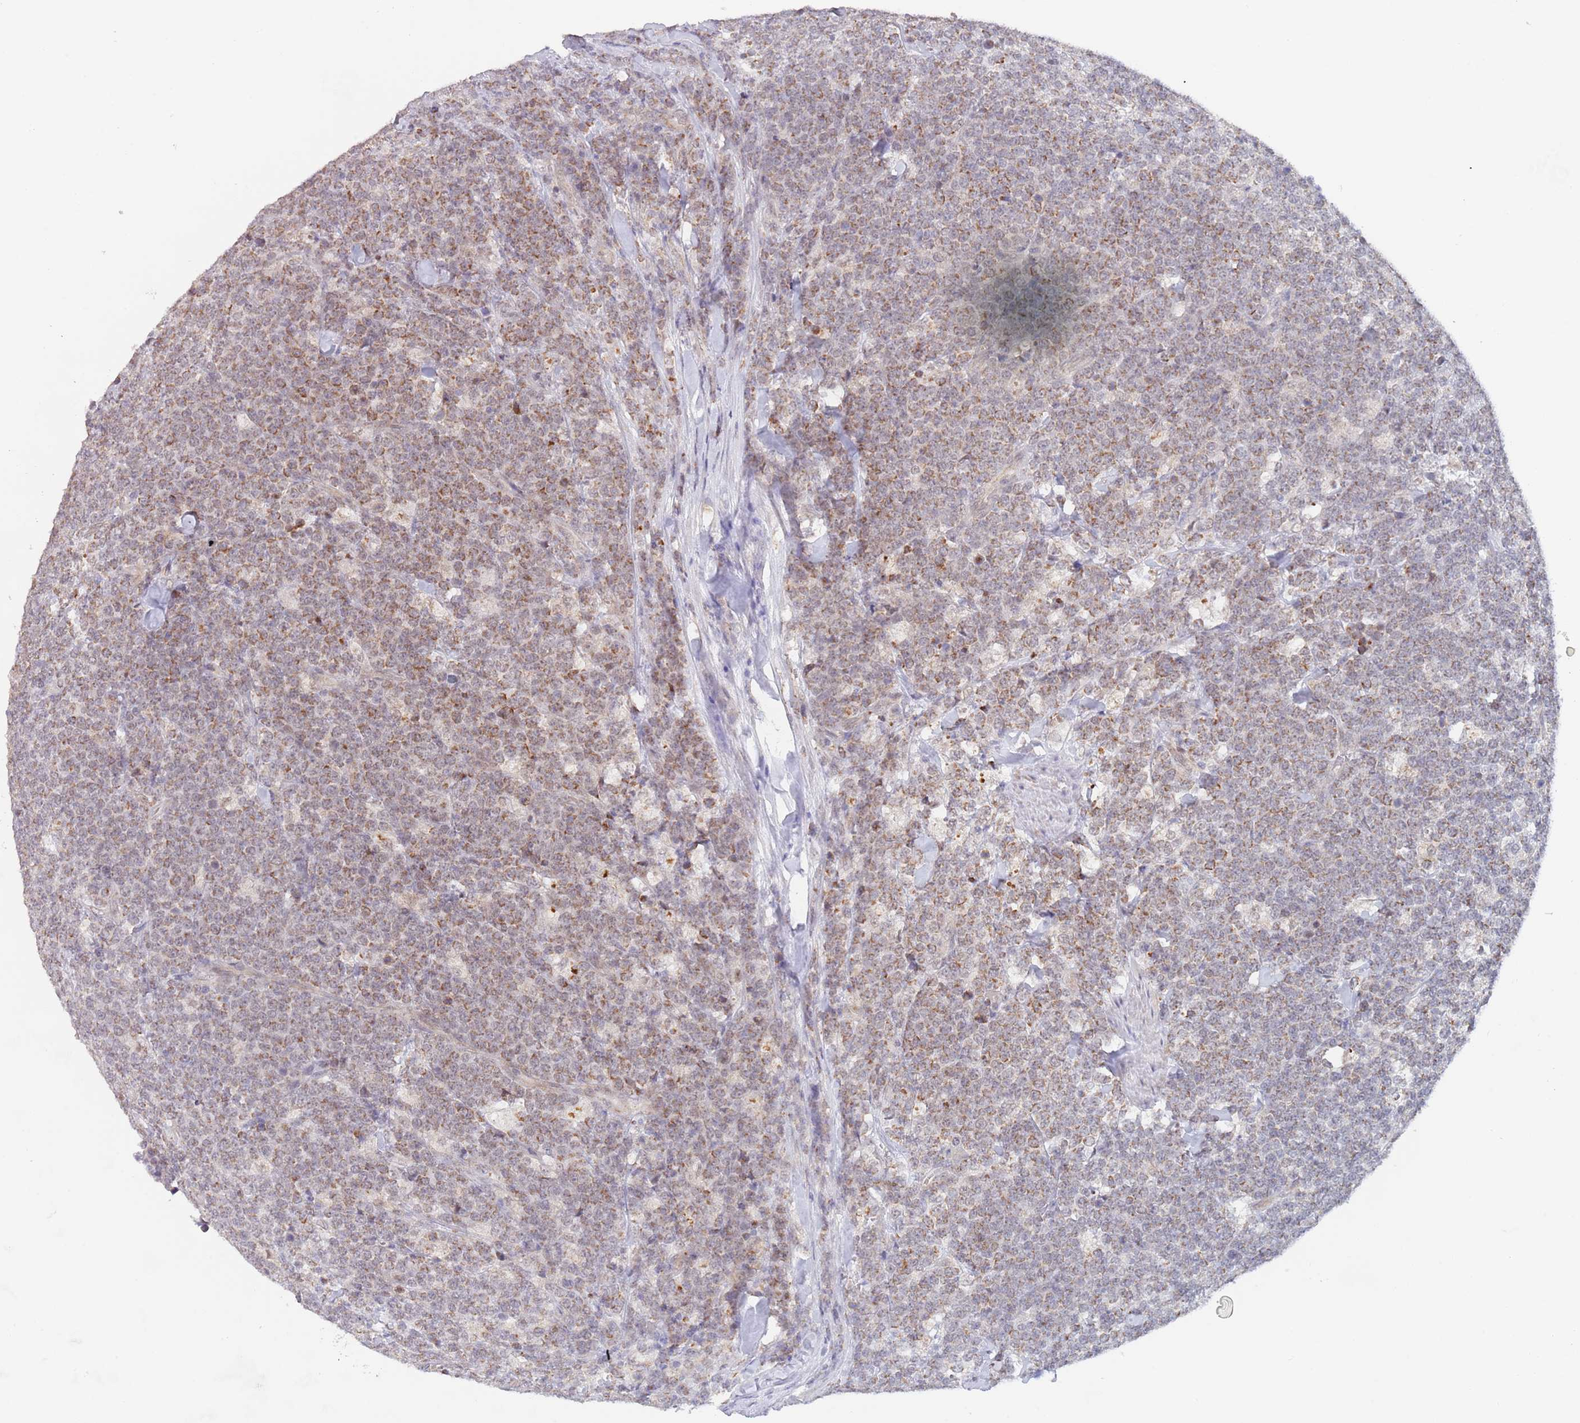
{"staining": {"intensity": "moderate", "quantity": ">75%", "location": "cytoplasmic/membranous"}, "tissue": "lymphoma", "cell_type": "Tumor cells", "image_type": "cancer", "snomed": [{"axis": "morphology", "description": "Malignant lymphoma, non-Hodgkin's type, High grade"}, {"axis": "topography", "description": "Small intestine"}, {"axis": "topography", "description": "Colon"}], "caption": "Lymphoma stained with immunohistochemistry (IHC) reveals moderate cytoplasmic/membranous expression in about >75% of tumor cells.", "gene": "UQCC3", "patient": {"sex": "male", "age": 8}}